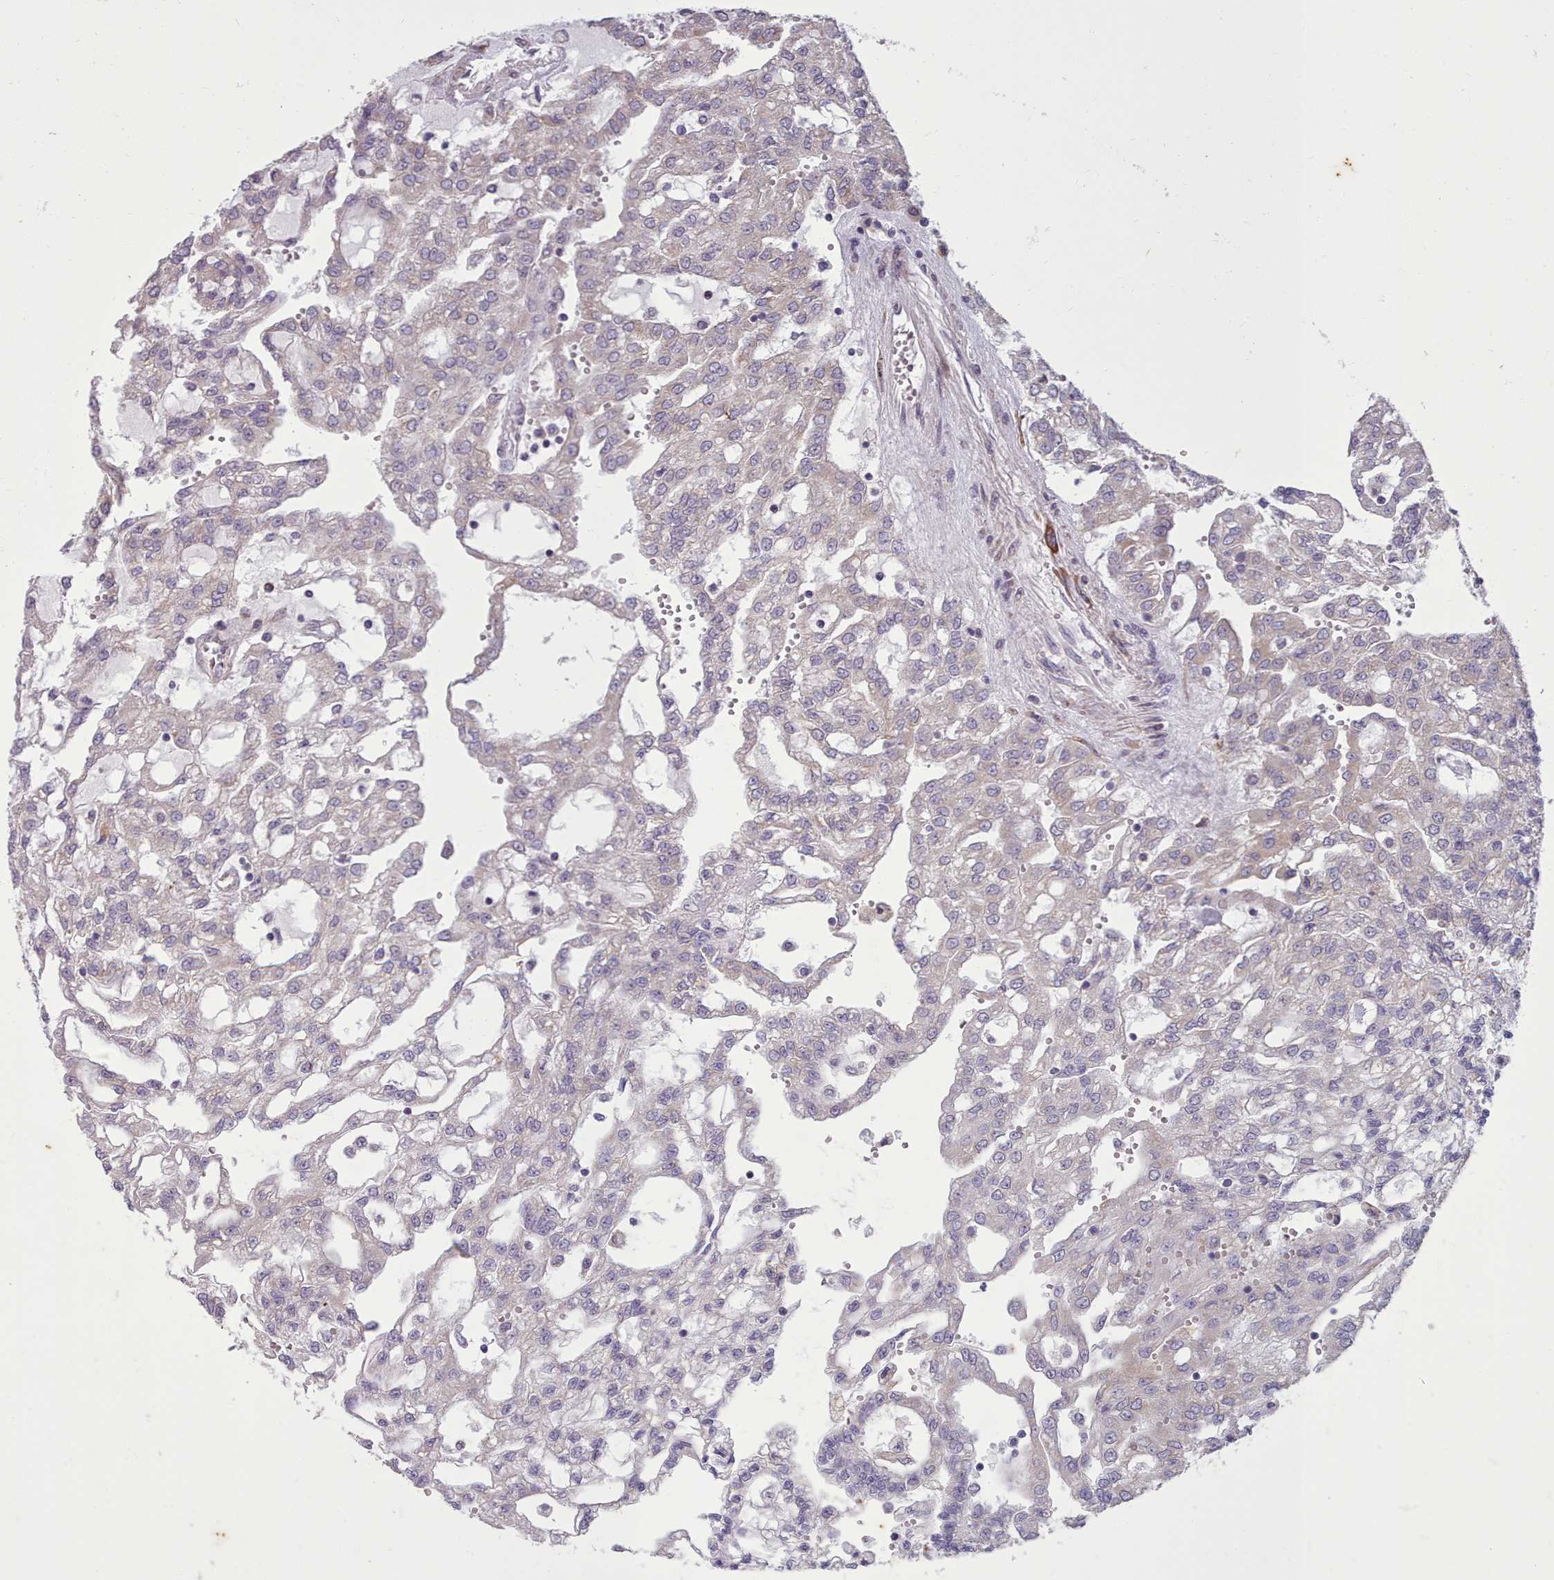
{"staining": {"intensity": "negative", "quantity": "none", "location": "none"}, "tissue": "renal cancer", "cell_type": "Tumor cells", "image_type": "cancer", "snomed": [{"axis": "morphology", "description": "Adenocarcinoma, NOS"}, {"axis": "topography", "description": "Kidney"}], "caption": "This is a histopathology image of IHC staining of adenocarcinoma (renal), which shows no positivity in tumor cells.", "gene": "FKBP10", "patient": {"sex": "male", "age": 63}}